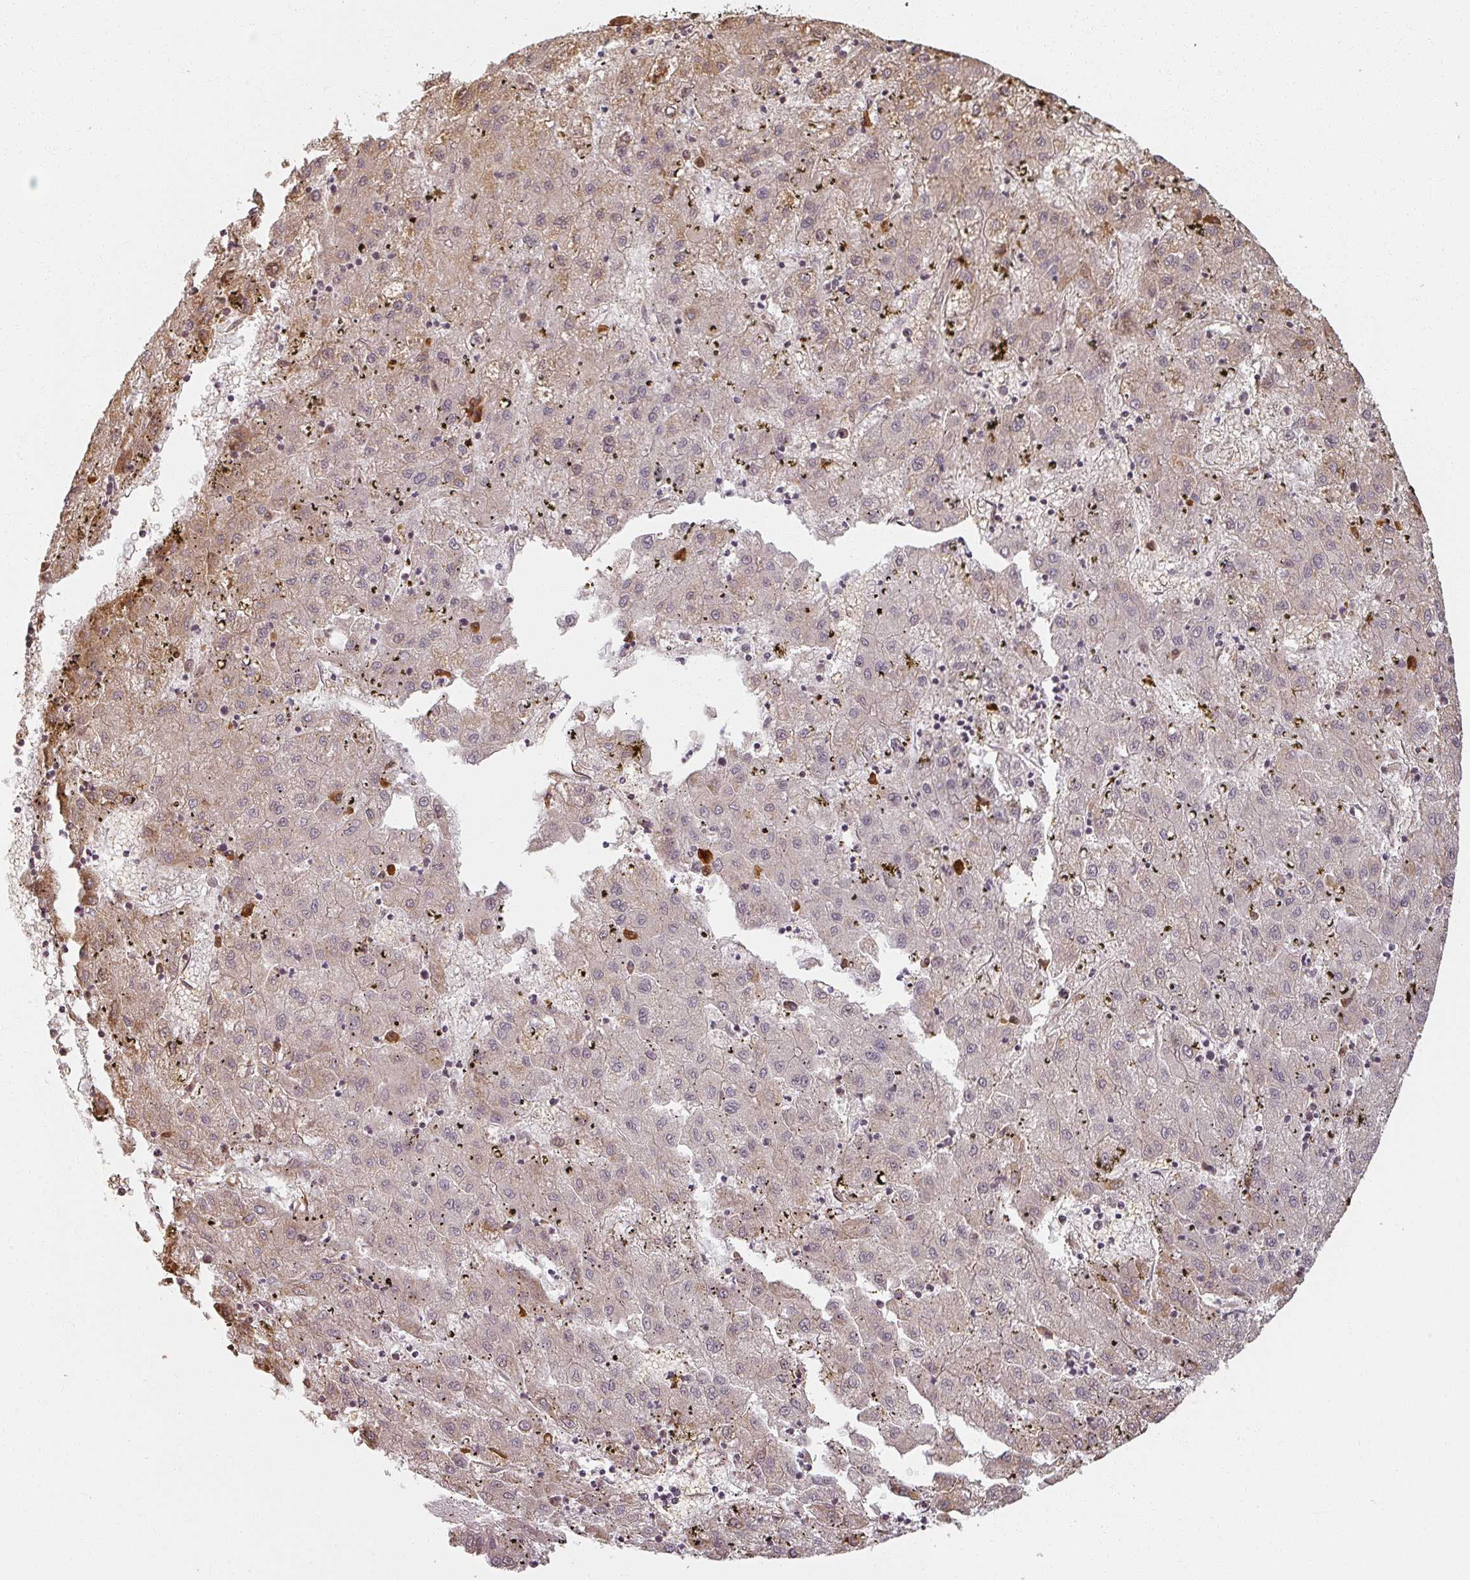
{"staining": {"intensity": "moderate", "quantity": "<25%", "location": "cytoplasmic/membranous"}, "tissue": "liver cancer", "cell_type": "Tumor cells", "image_type": "cancer", "snomed": [{"axis": "morphology", "description": "Carcinoma, Hepatocellular, NOS"}, {"axis": "topography", "description": "Liver"}], "caption": "Protein staining demonstrates moderate cytoplasmic/membranous staining in approximately <25% of tumor cells in liver cancer (hepatocellular carcinoma).", "gene": "MED19", "patient": {"sex": "male", "age": 72}}